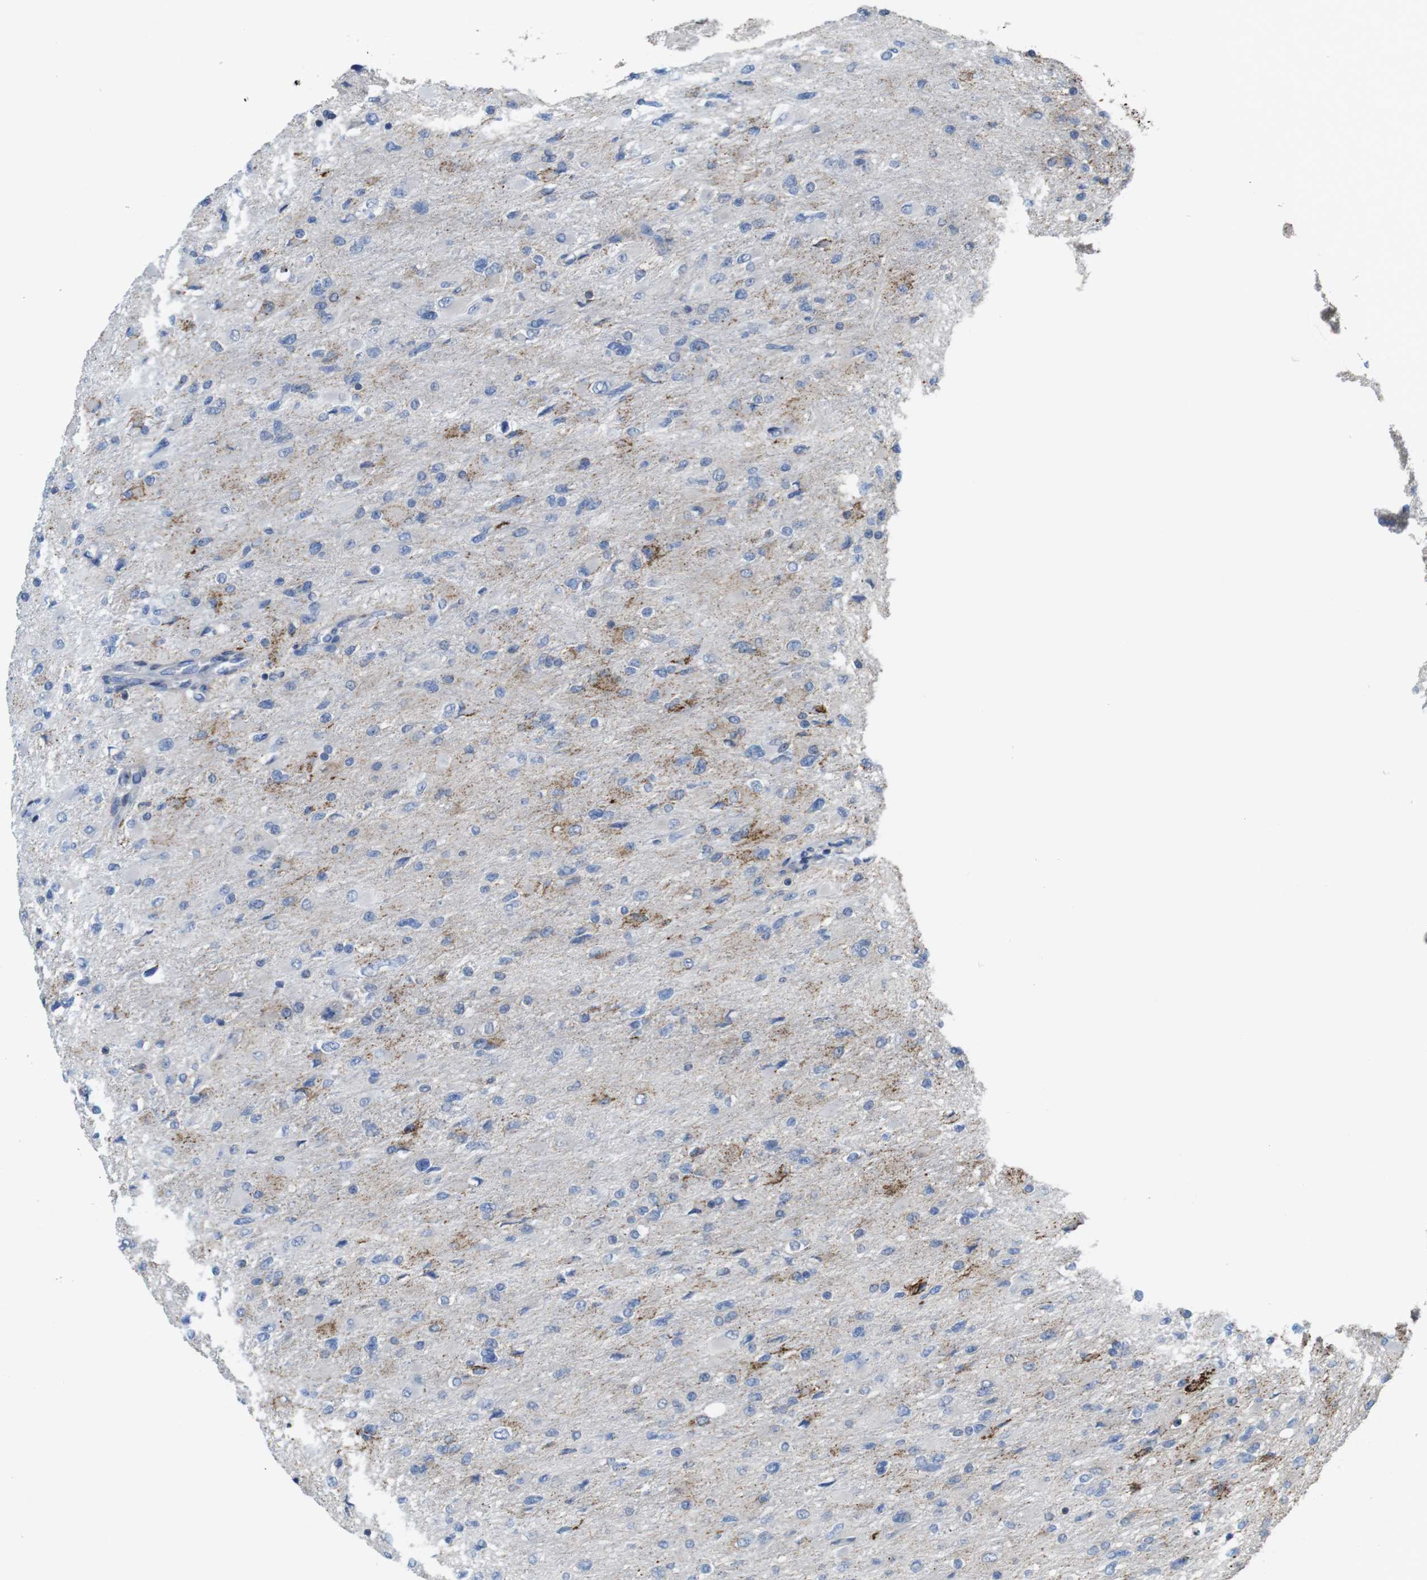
{"staining": {"intensity": "negative", "quantity": "none", "location": "none"}, "tissue": "glioma", "cell_type": "Tumor cells", "image_type": "cancer", "snomed": [{"axis": "morphology", "description": "Glioma, malignant, High grade"}, {"axis": "topography", "description": "Cerebral cortex"}], "caption": "A photomicrograph of human glioma is negative for staining in tumor cells.", "gene": "PCOLCE2", "patient": {"sex": "female", "age": 36}}